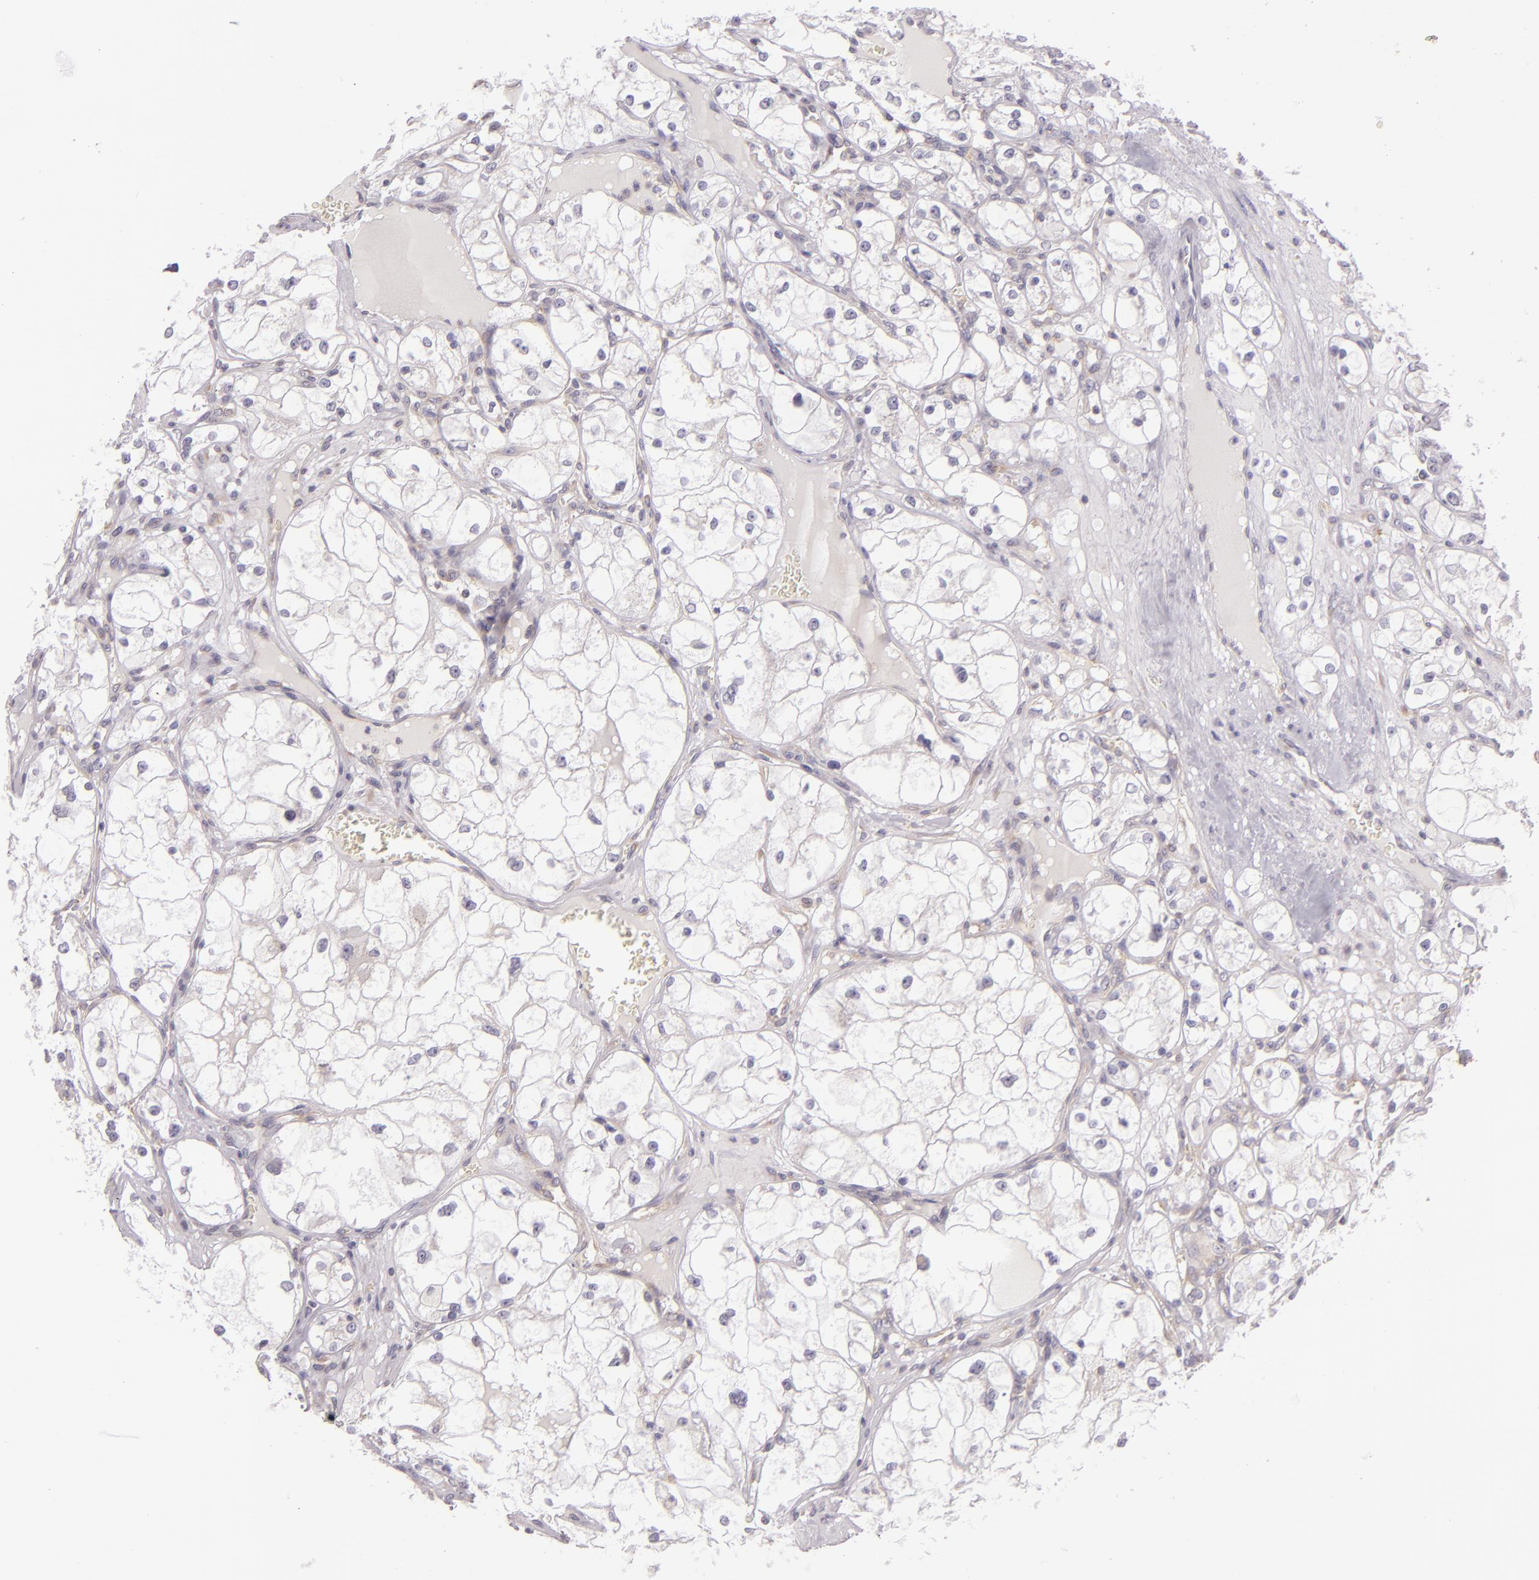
{"staining": {"intensity": "negative", "quantity": "none", "location": "none"}, "tissue": "renal cancer", "cell_type": "Tumor cells", "image_type": "cancer", "snomed": [{"axis": "morphology", "description": "Adenocarcinoma, NOS"}, {"axis": "topography", "description": "Kidney"}], "caption": "An image of renal cancer (adenocarcinoma) stained for a protein exhibits no brown staining in tumor cells.", "gene": "UPF3B", "patient": {"sex": "male", "age": 61}}